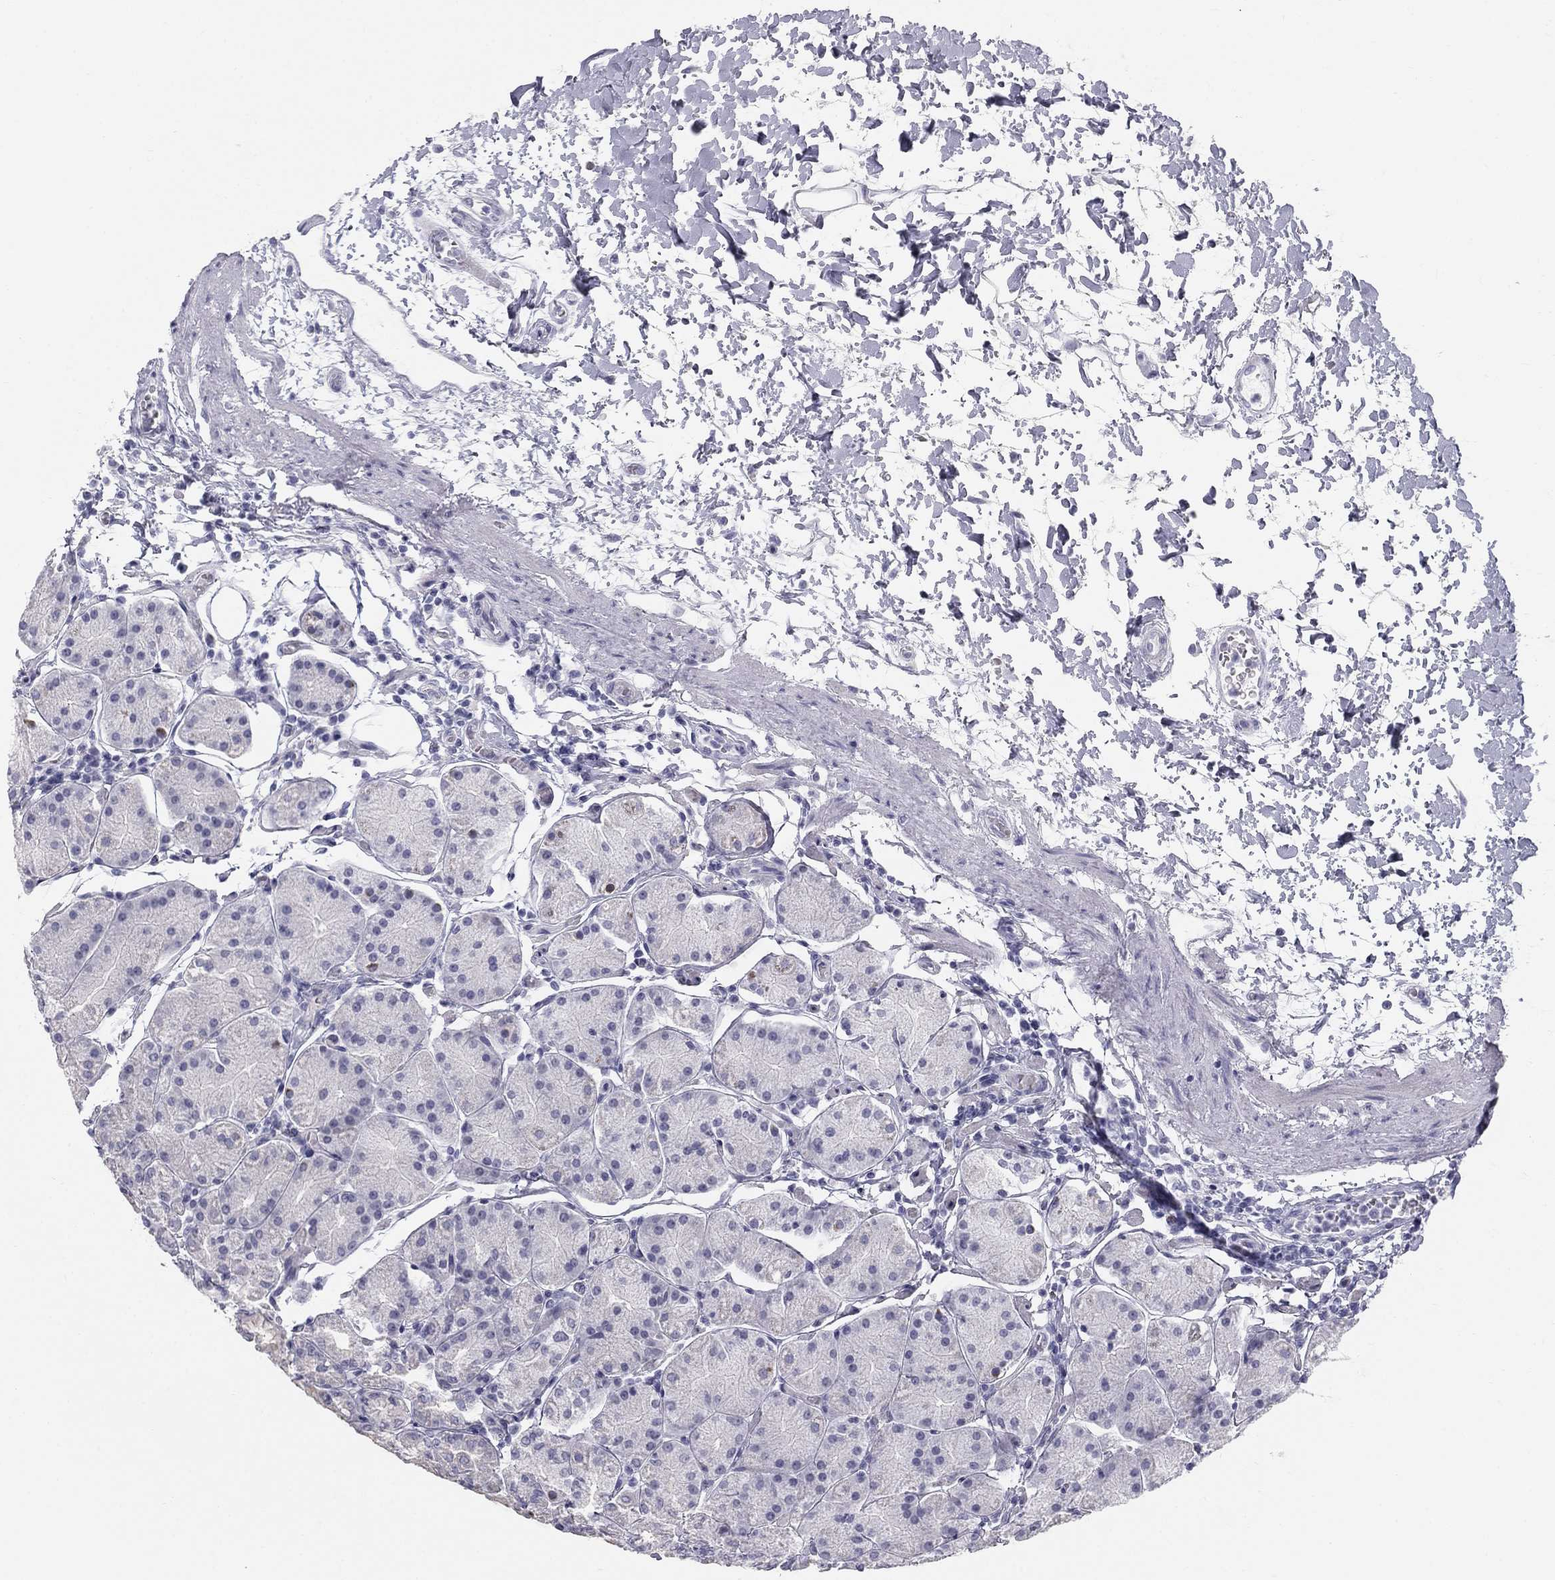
{"staining": {"intensity": "weak", "quantity": "<25%", "location": "cytoplasmic/membranous"}, "tissue": "stomach", "cell_type": "Glandular cells", "image_type": "normal", "snomed": [{"axis": "morphology", "description": "Normal tissue, NOS"}, {"axis": "topography", "description": "Stomach"}], "caption": "Immunohistochemical staining of benign stomach displays no significant positivity in glandular cells. The staining is performed using DAB (3,3'-diaminobenzidine) brown chromogen with nuclei counter-stained in using hematoxylin.", "gene": "SULT2B1", "patient": {"sex": "male", "age": 54}}